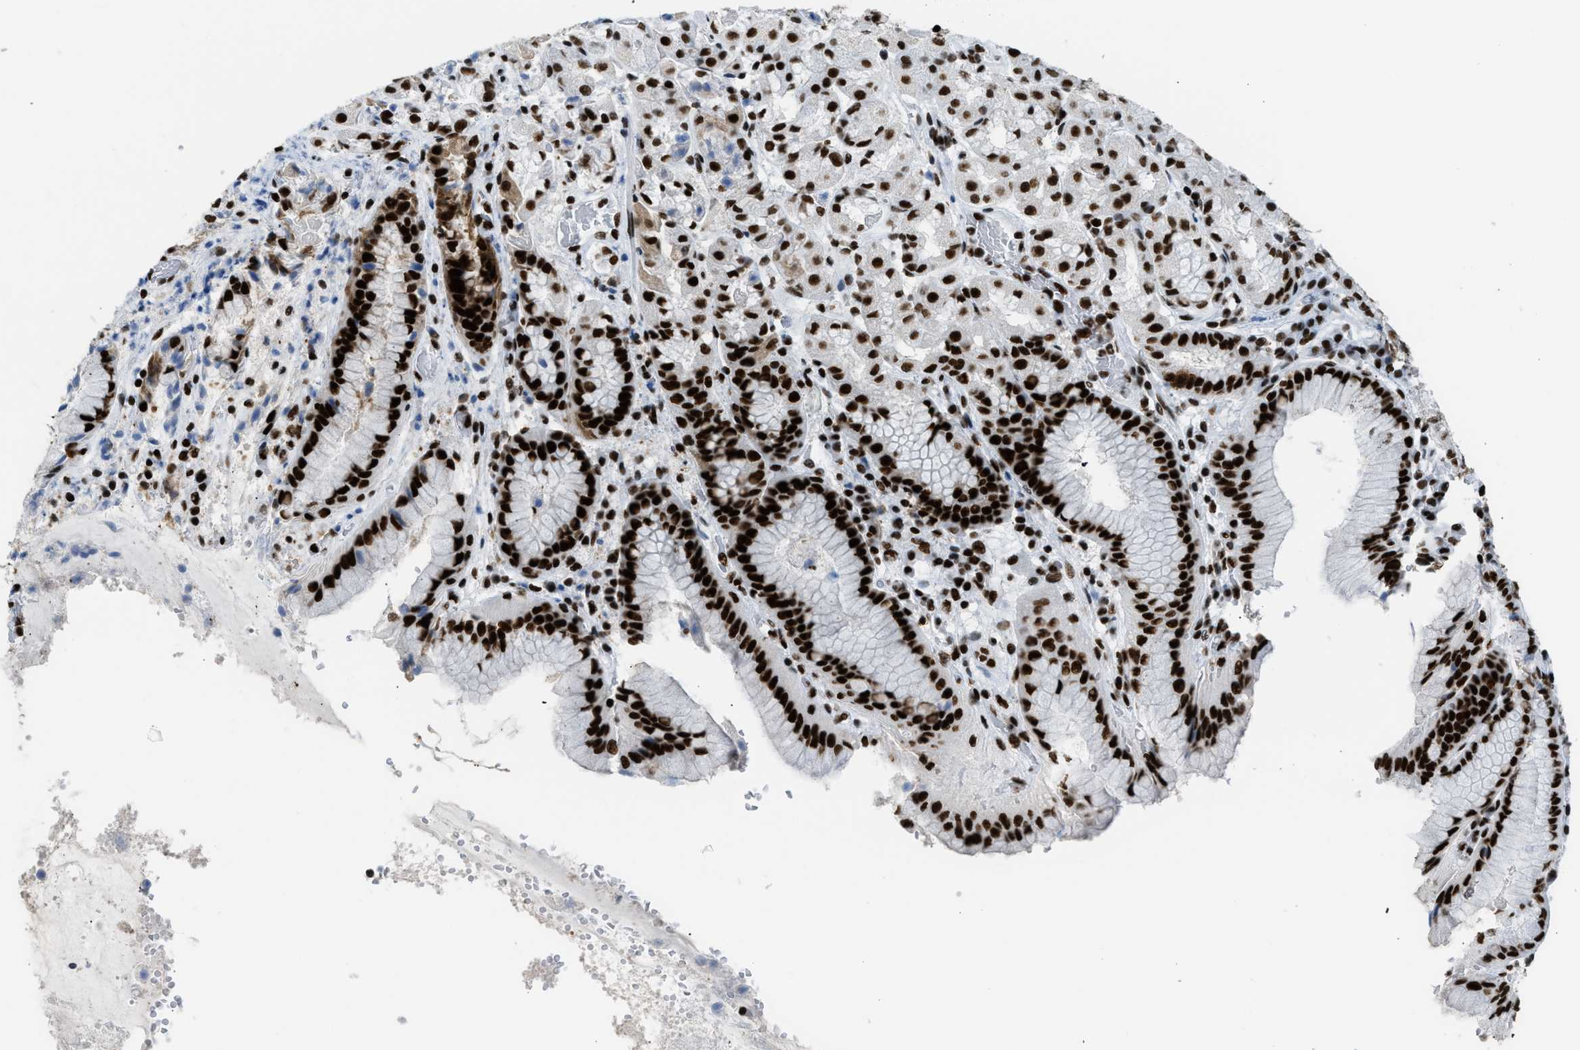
{"staining": {"intensity": "strong", "quantity": ">75%", "location": "nuclear"}, "tissue": "stomach", "cell_type": "Glandular cells", "image_type": "normal", "snomed": [{"axis": "morphology", "description": "Normal tissue, NOS"}, {"axis": "topography", "description": "Stomach"}, {"axis": "topography", "description": "Stomach, lower"}], "caption": "Stomach stained with immunohistochemistry demonstrates strong nuclear positivity in approximately >75% of glandular cells.", "gene": "PIF1", "patient": {"sex": "female", "age": 56}}